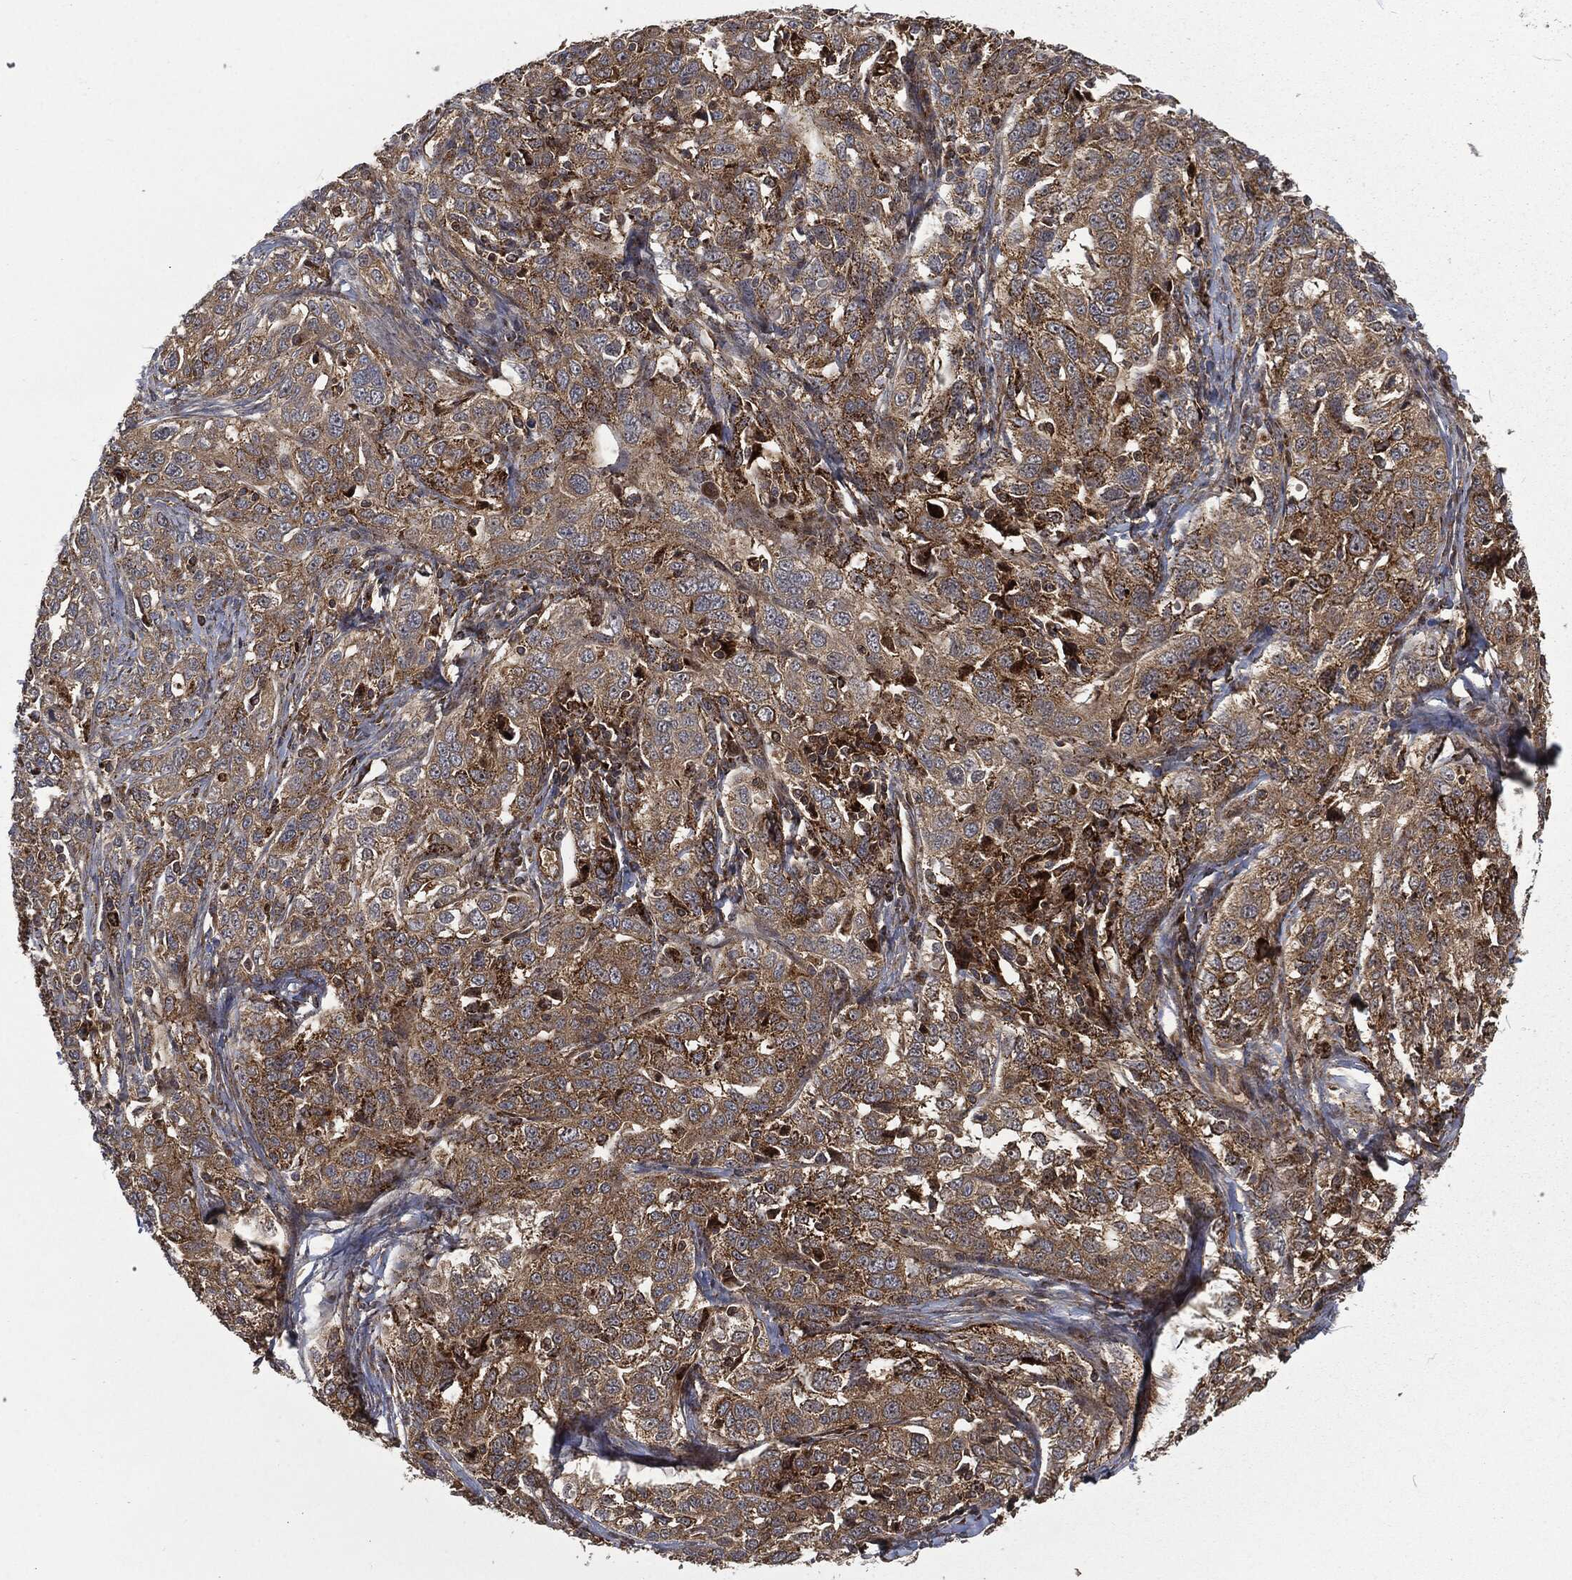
{"staining": {"intensity": "moderate", "quantity": ">75%", "location": "cytoplasmic/membranous"}, "tissue": "ovarian cancer", "cell_type": "Tumor cells", "image_type": "cancer", "snomed": [{"axis": "morphology", "description": "Cystadenocarcinoma, serous, NOS"}, {"axis": "topography", "description": "Ovary"}], "caption": "Ovarian cancer (serous cystadenocarcinoma) was stained to show a protein in brown. There is medium levels of moderate cytoplasmic/membranous expression in about >75% of tumor cells.", "gene": "RFTN1", "patient": {"sex": "female", "age": 71}}